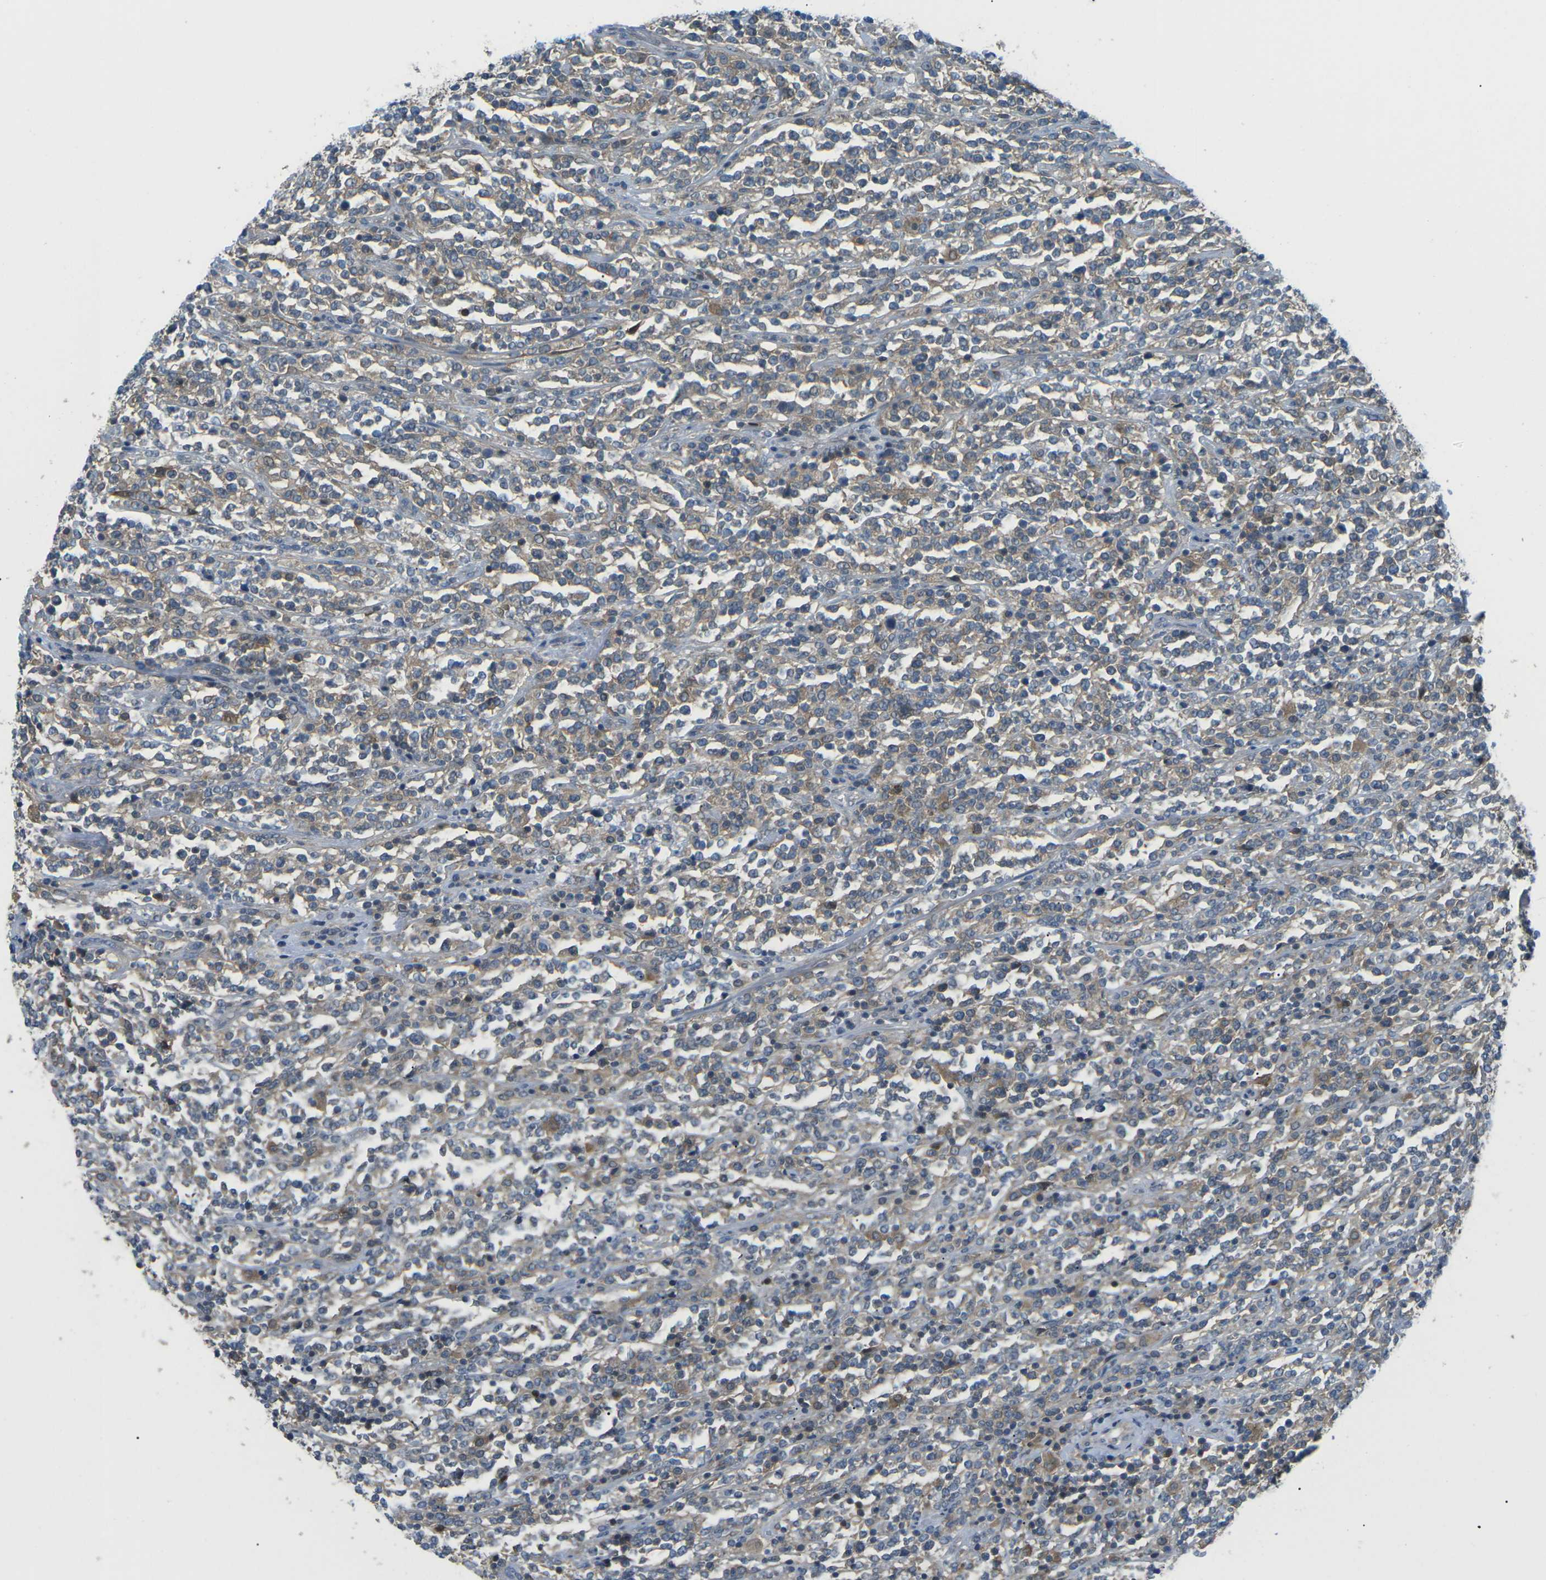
{"staining": {"intensity": "moderate", "quantity": ">75%", "location": "cytoplasmic/membranous"}, "tissue": "lymphoma", "cell_type": "Tumor cells", "image_type": "cancer", "snomed": [{"axis": "morphology", "description": "Malignant lymphoma, non-Hodgkin's type, High grade"}, {"axis": "topography", "description": "Soft tissue"}], "caption": "Lymphoma stained with DAB (3,3'-diaminobenzidine) immunohistochemistry shows medium levels of moderate cytoplasmic/membranous positivity in approximately >75% of tumor cells.", "gene": "PIEZO2", "patient": {"sex": "male", "age": 18}}